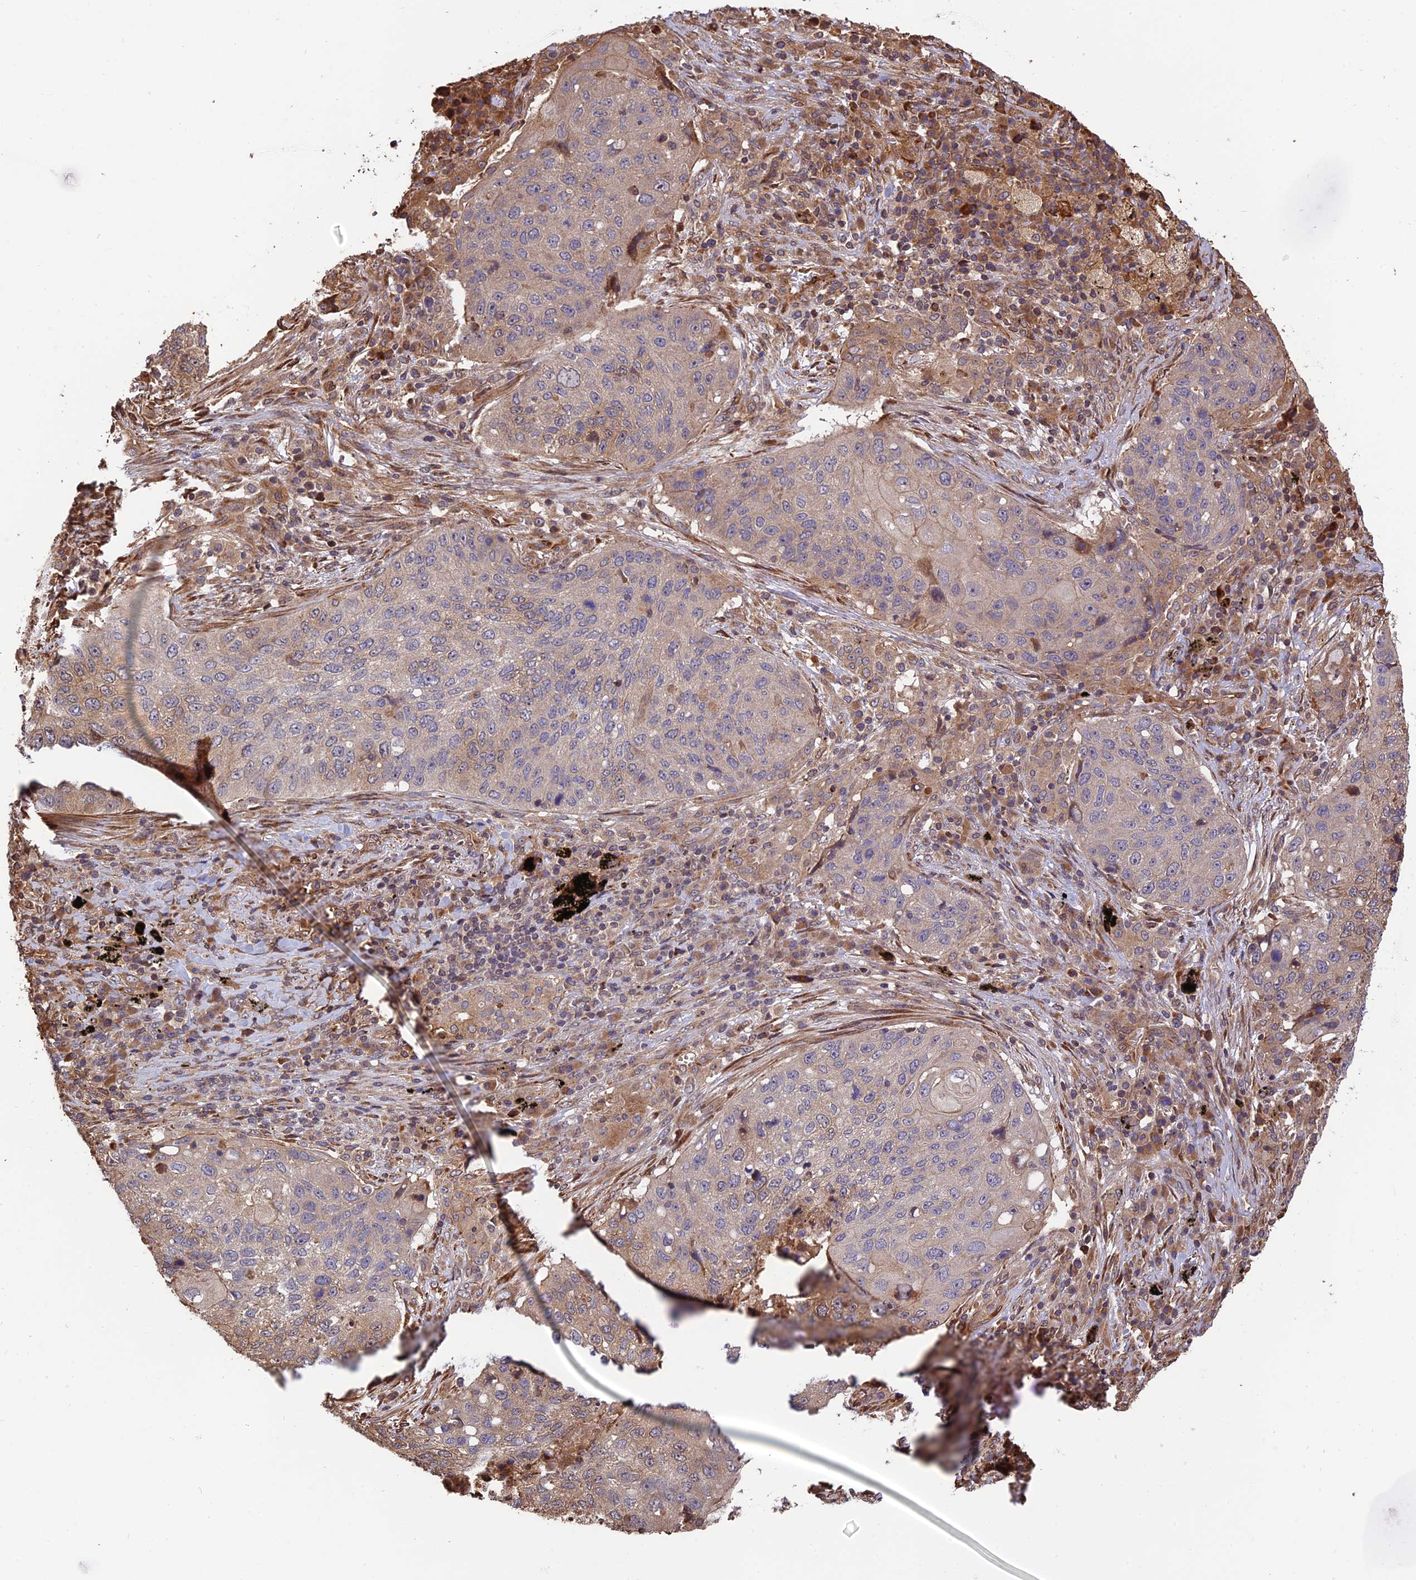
{"staining": {"intensity": "weak", "quantity": "25%-75%", "location": "cytoplasmic/membranous"}, "tissue": "lung cancer", "cell_type": "Tumor cells", "image_type": "cancer", "snomed": [{"axis": "morphology", "description": "Squamous cell carcinoma, NOS"}, {"axis": "topography", "description": "Lung"}], "caption": "Human lung cancer stained with a protein marker displays weak staining in tumor cells.", "gene": "CREBL2", "patient": {"sex": "female", "age": 63}}